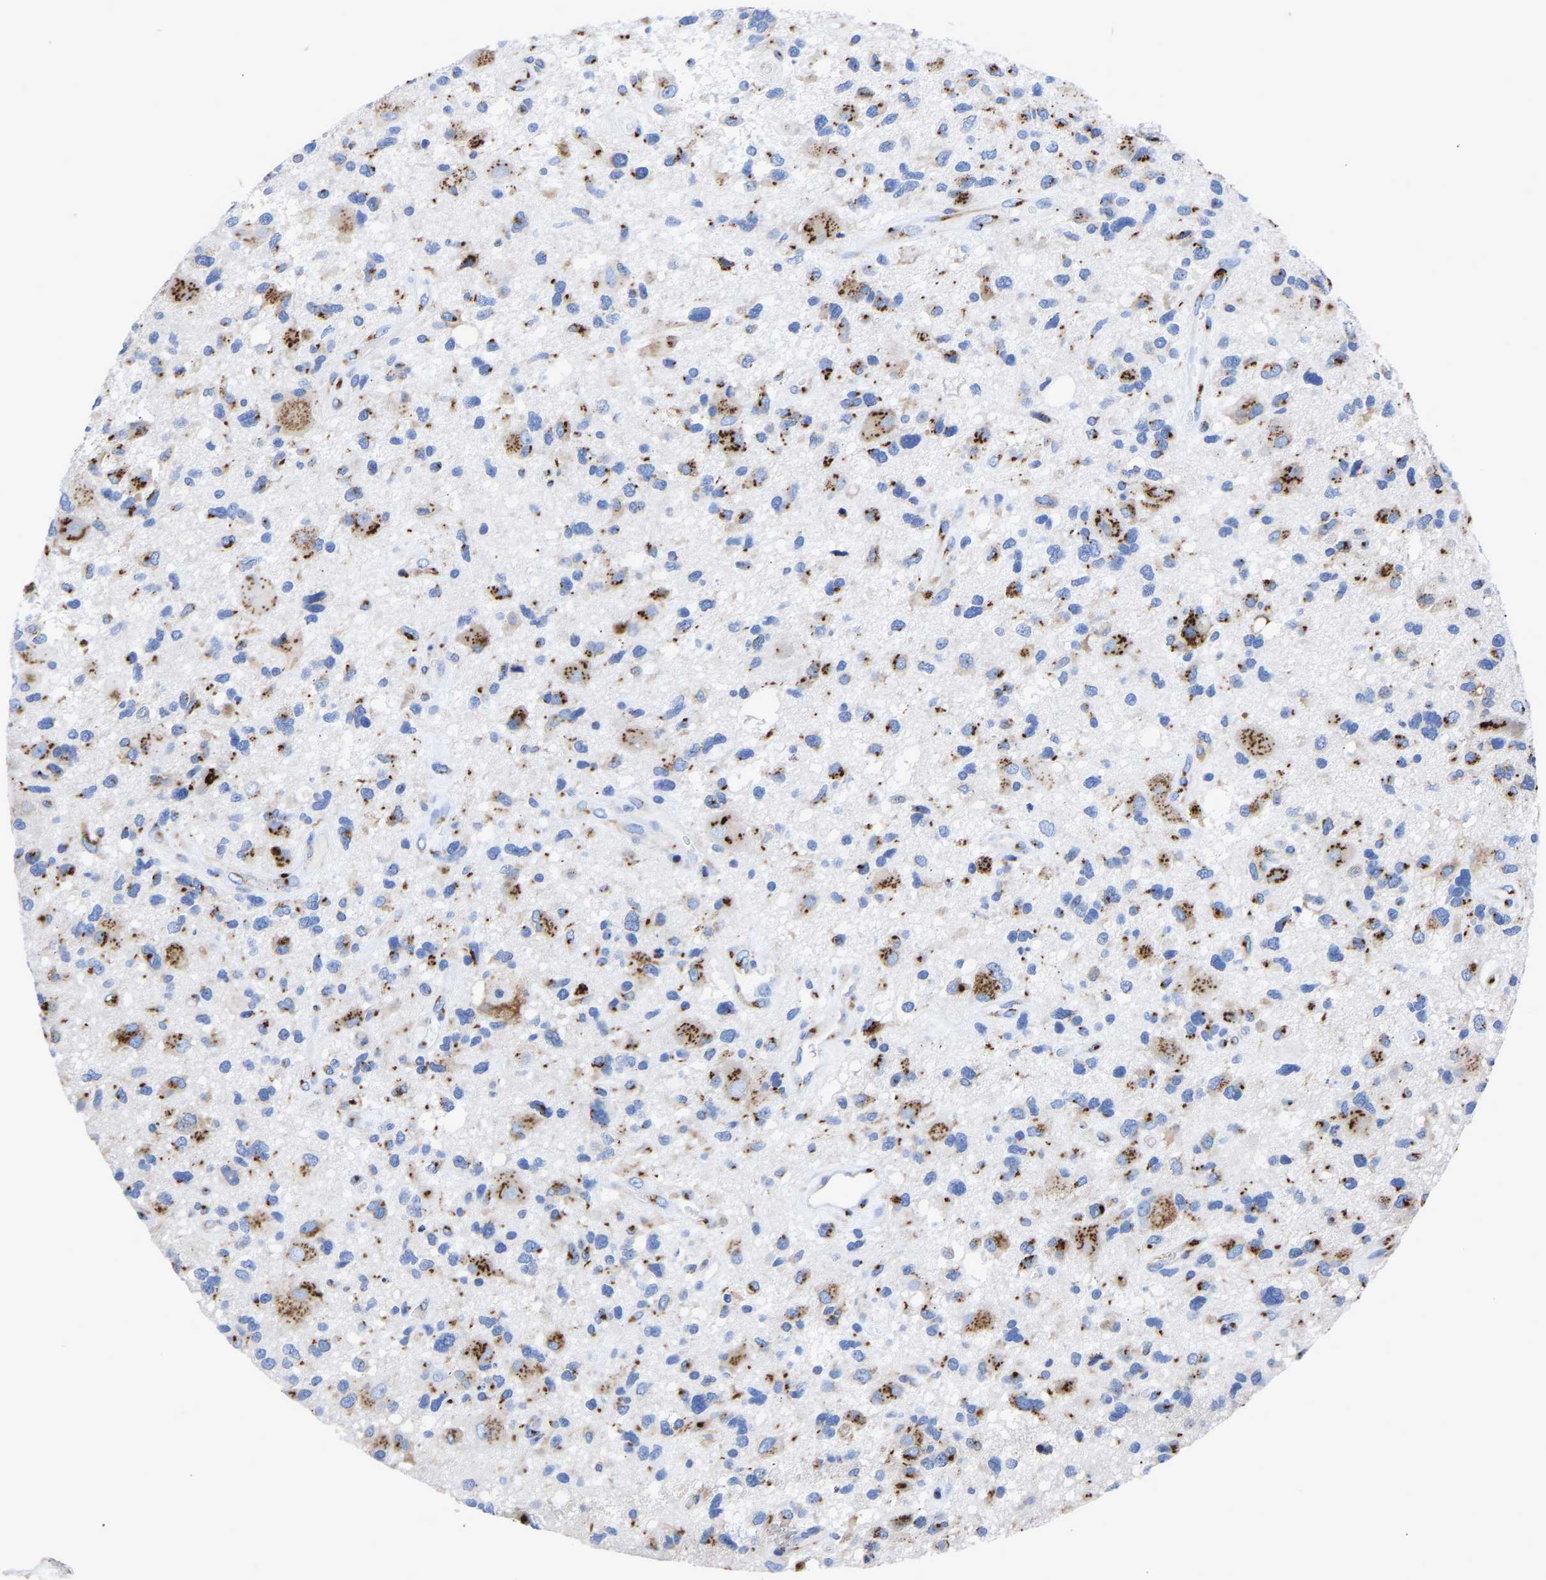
{"staining": {"intensity": "moderate", "quantity": "25%-75%", "location": "cytoplasmic/membranous"}, "tissue": "glioma", "cell_type": "Tumor cells", "image_type": "cancer", "snomed": [{"axis": "morphology", "description": "Glioma, malignant, High grade"}, {"axis": "topography", "description": "Brain"}], "caption": "High-grade glioma (malignant) was stained to show a protein in brown. There is medium levels of moderate cytoplasmic/membranous positivity in approximately 25%-75% of tumor cells. Nuclei are stained in blue.", "gene": "TMEM87A", "patient": {"sex": "male", "age": 33}}